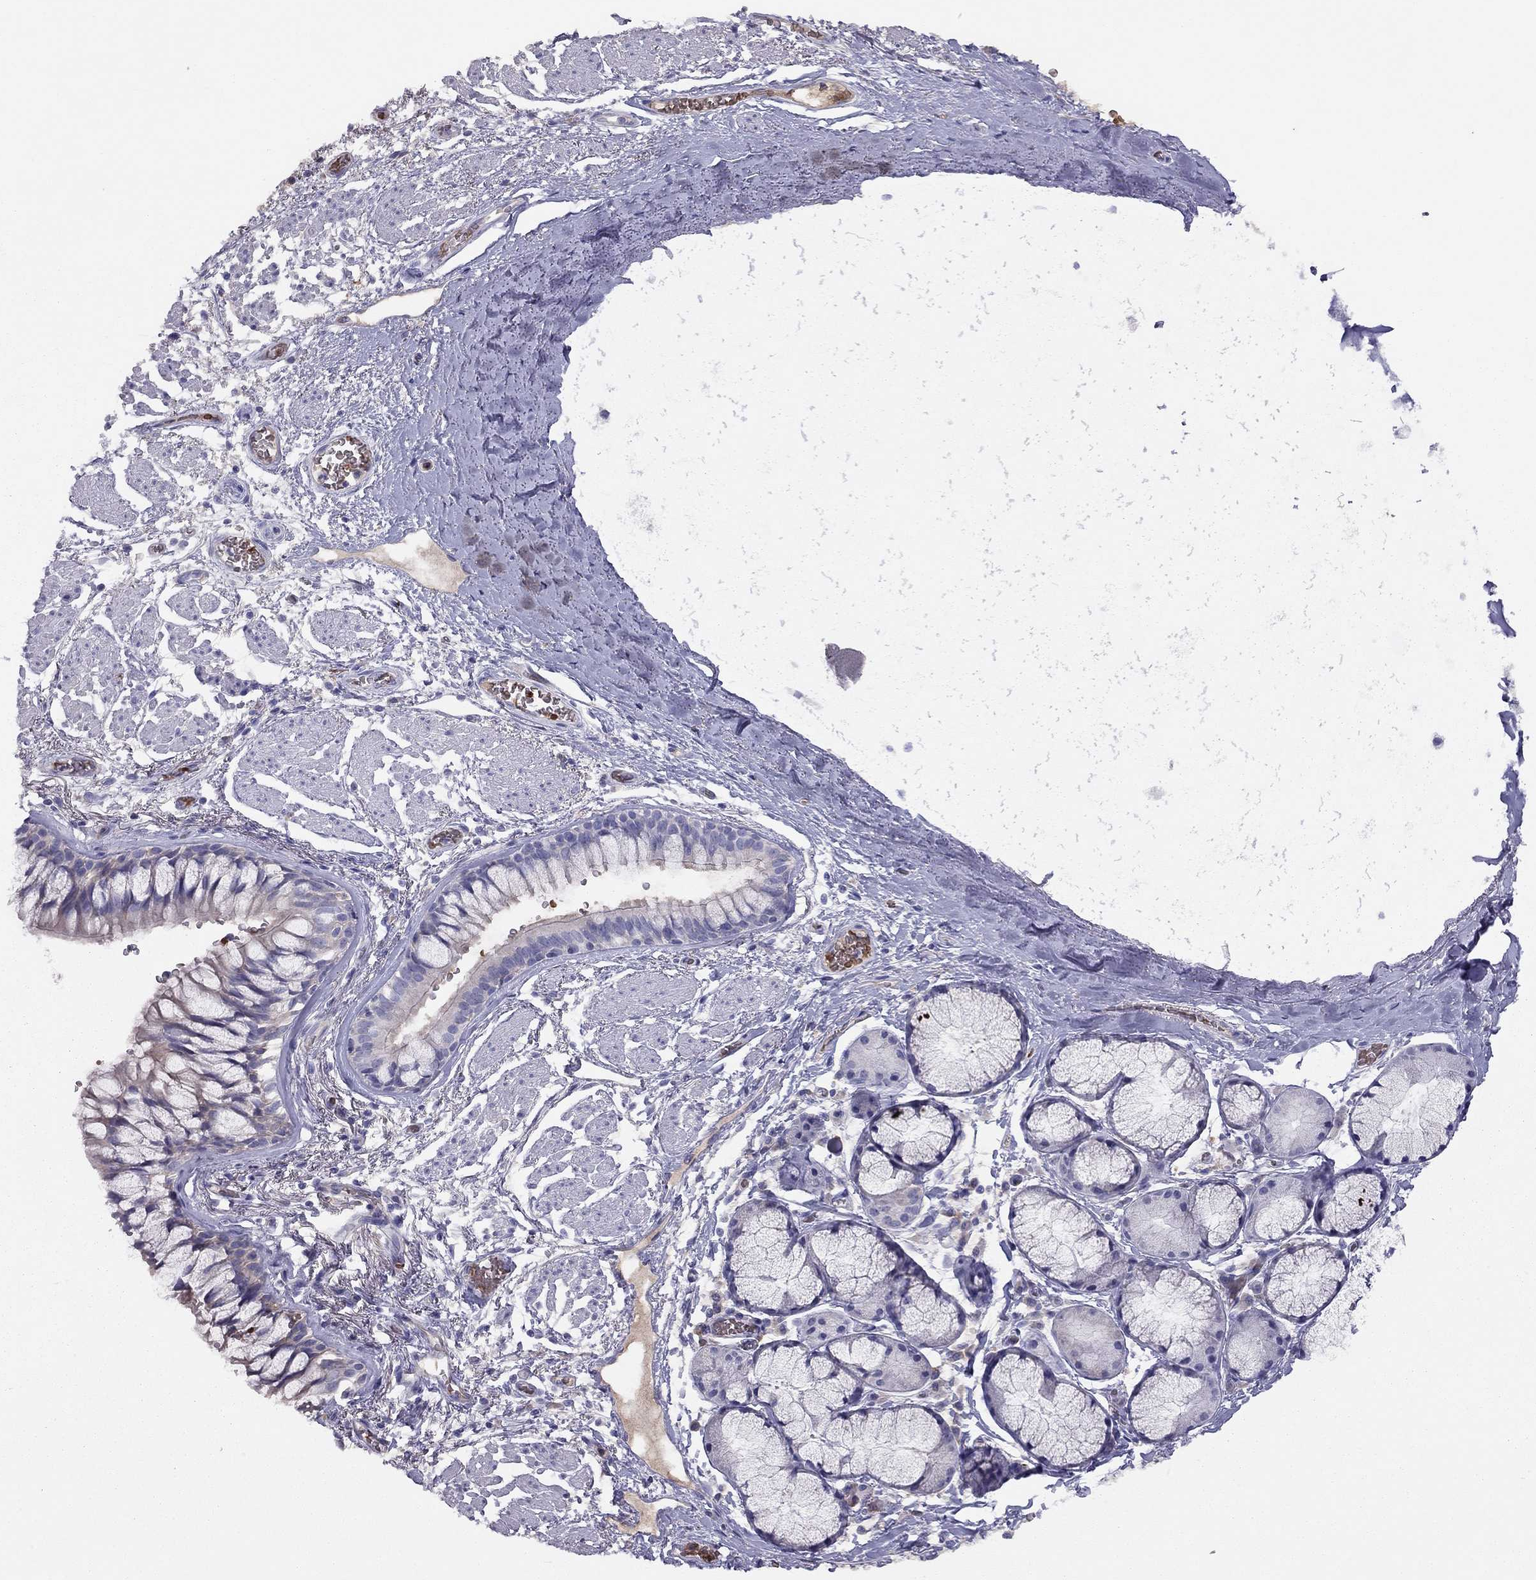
{"staining": {"intensity": "negative", "quantity": "none", "location": "none"}, "tissue": "bronchus", "cell_type": "Respiratory epithelial cells", "image_type": "normal", "snomed": [{"axis": "morphology", "description": "Normal tissue, NOS"}, {"axis": "topography", "description": "Bronchus"}, {"axis": "topography", "description": "Lung"}], "caption": "High power microscopy photomicrograph of an immunohistochemistry (IHC) histopathology image of normal bronchus, revealing no significant positivity in respiratory epithelial cells.", "gene": "RHCE", "patient": {"sex": "female", "age": 57}}